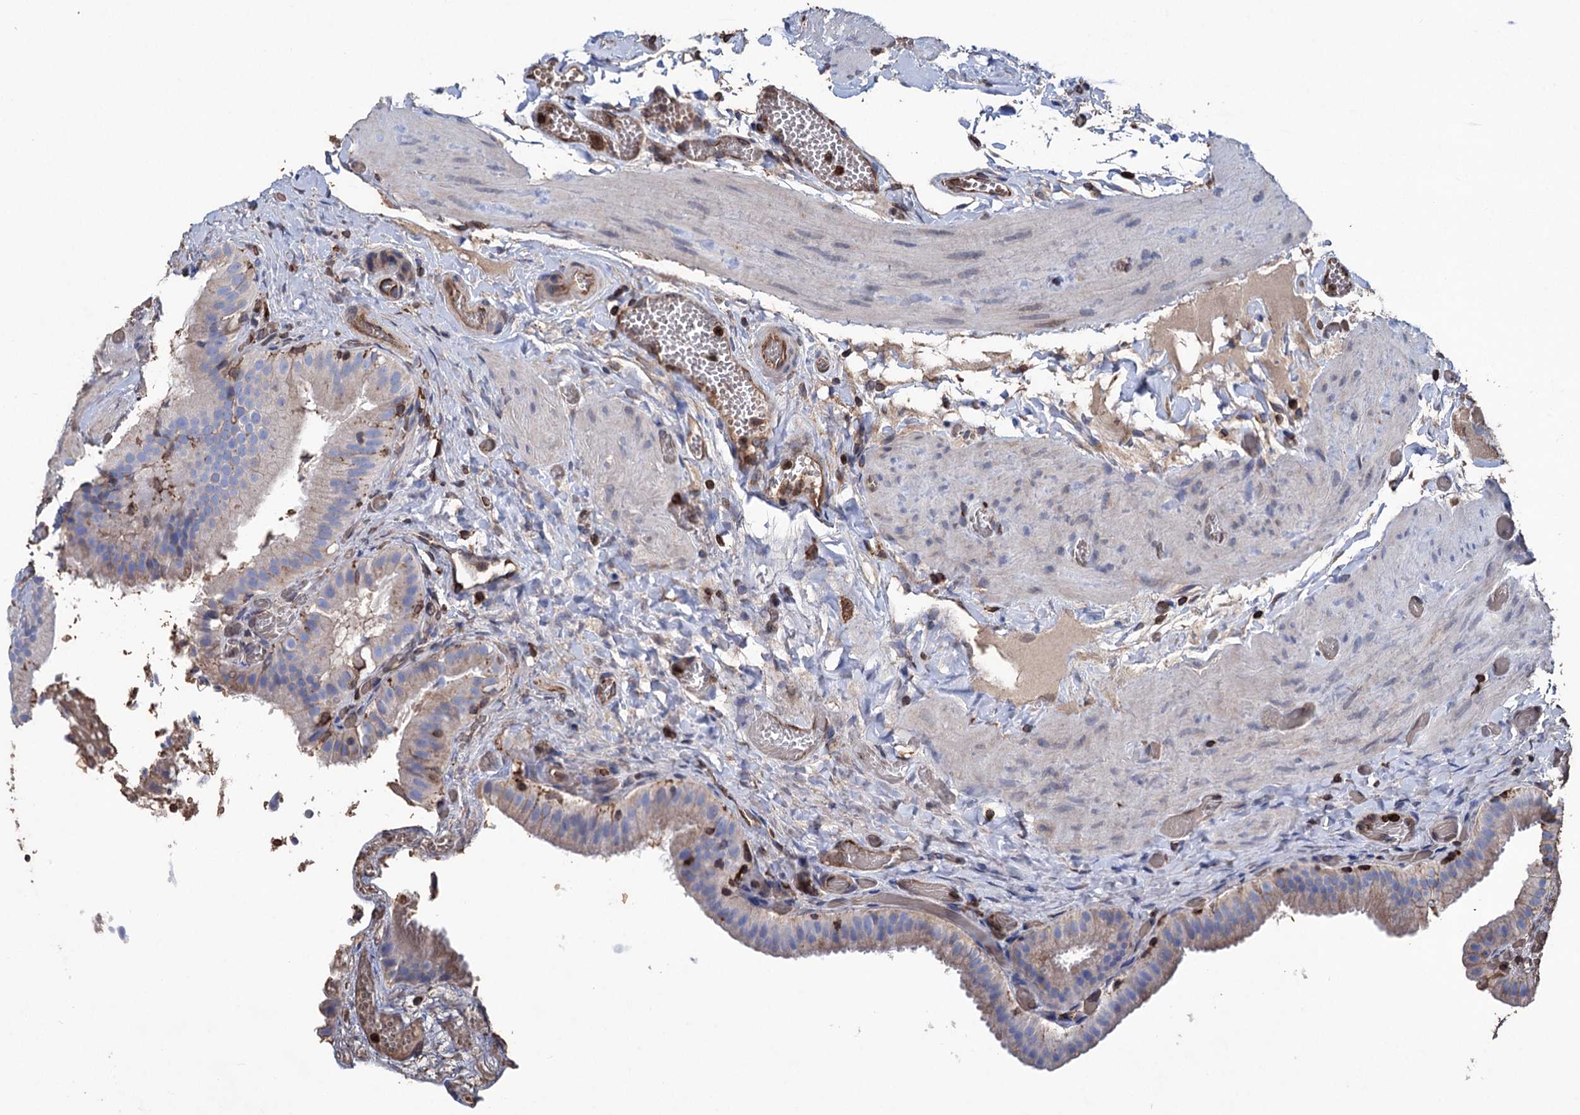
{"staining": {"intensity": "weak", "quantity": "<25%", "location": "cytoplasmic/membranous"}, "tissue": "gallbladder", "cell_type": "Glandular cells", "image_type": "normal", "snomed": [{"axis": "morphology", "description": "Normal tissue, NOS"}, {"axis": "topography", "description": "Gallbladder"}], "caption": "Protein analysis of benign gallbladder reveals no significant expression in glandular cells. (Brightfield microscopy of DAB immunohistochemistry at high magnification).", "gene": "STING1", "patient": {"sex": "female", "age": 64}}